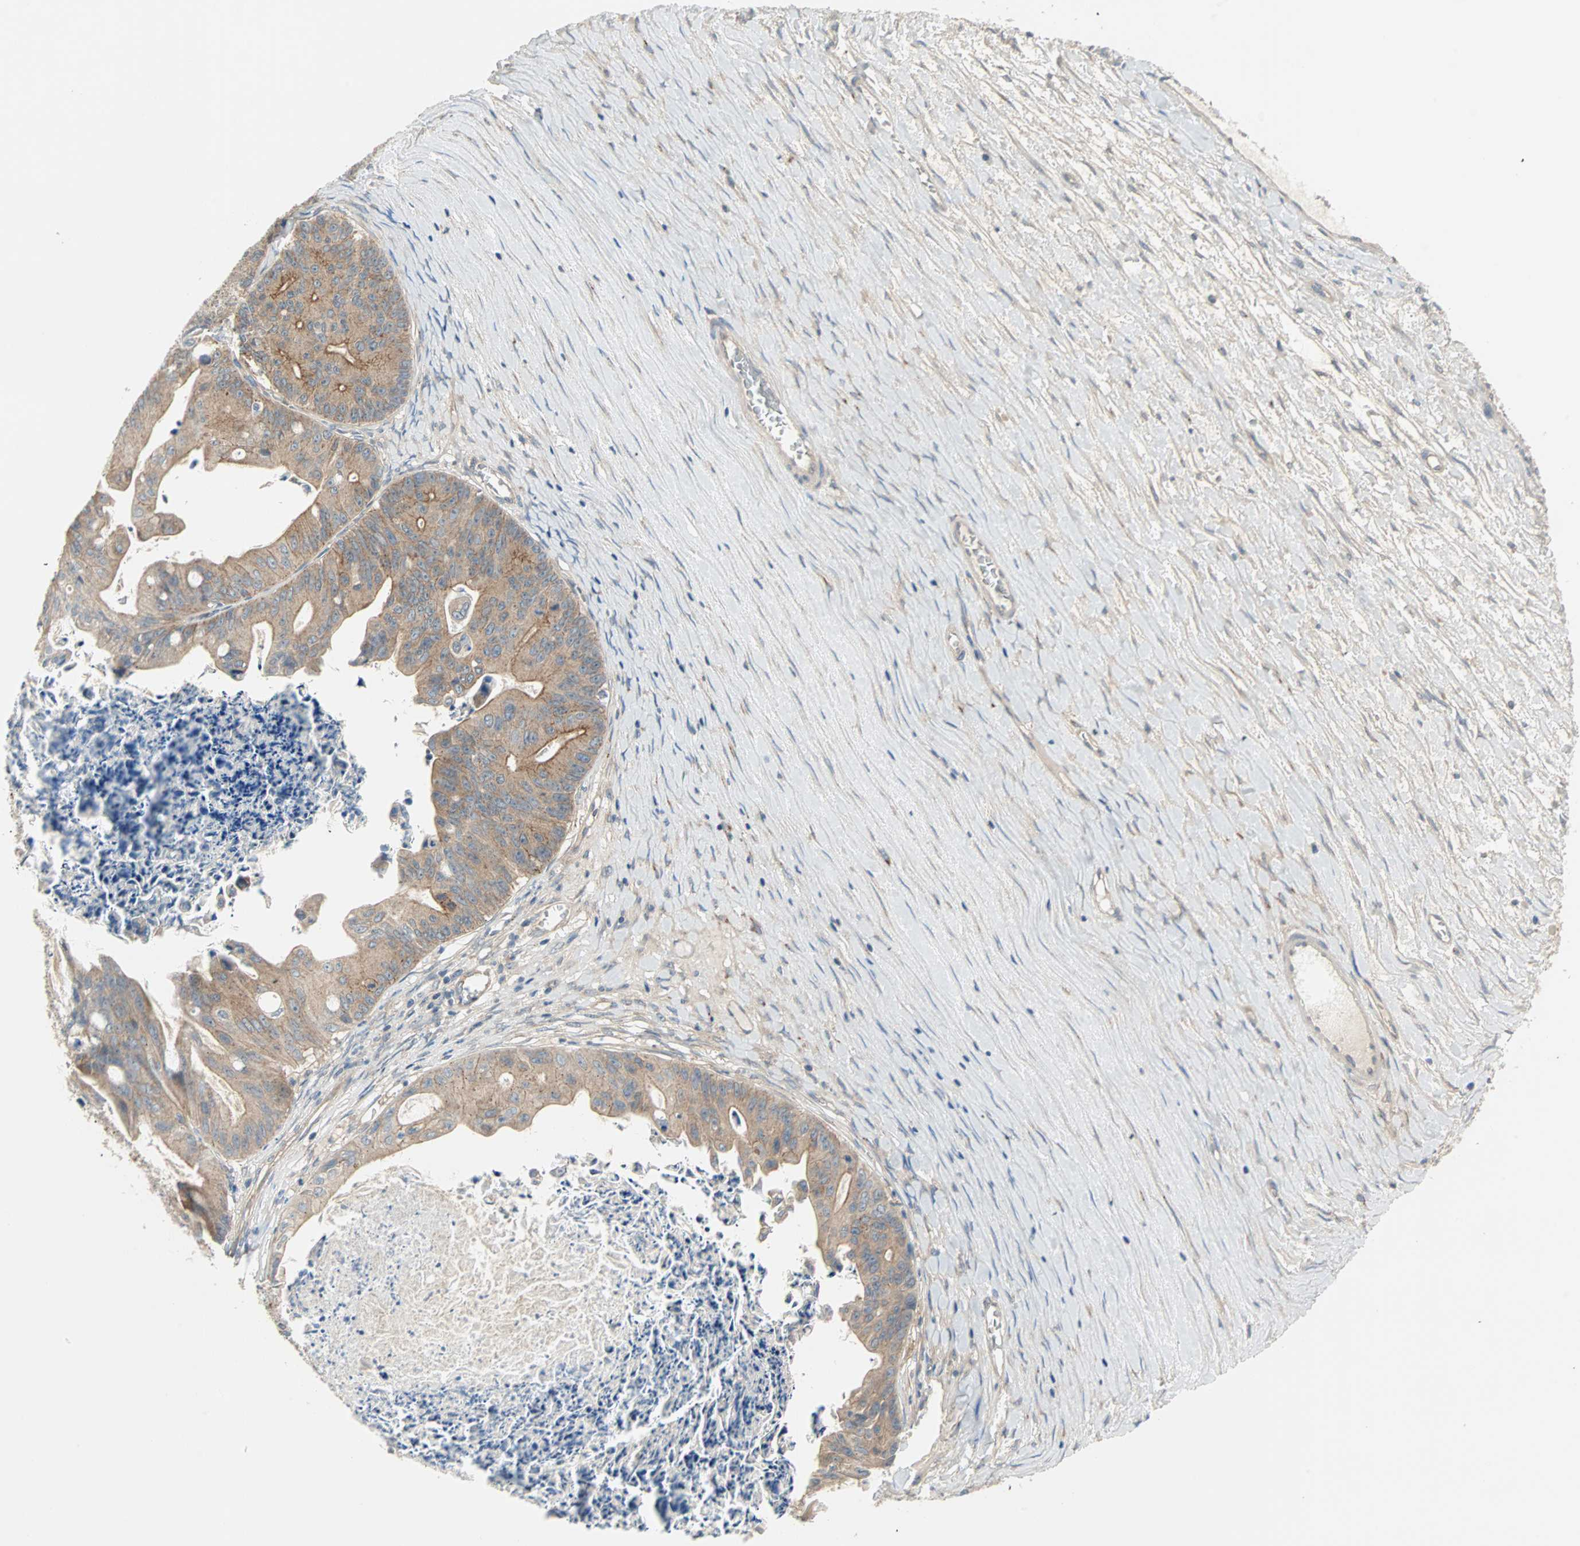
{"staining": {"intensity": "weak", "quantity": ">75%", "location": "cytoplasmic/membranous"}, "tissue": "ovarian cancer", "cell_type": "Tumor cells", "image_type": "cancer", "snomed": [{"axis": "morphology", "description": "Cystadenocarcinoma, mucinous, NOS"}, {"axis": "topography", "description": "Ovary"}], "caption": "Immunohistochemistry (IHC) histopathology image of neoplastic tissue: mucinous cystadenocarcinoma (ovarian) stained using IHC displays low levels of weak protein expression localized specifically in the cytoplasmic/membranous of tumor cells, appearing as a cytoplasmic/membranous brown color.", "gene": "PDE8A", "patient": {"sex": "female", "age": 37}}